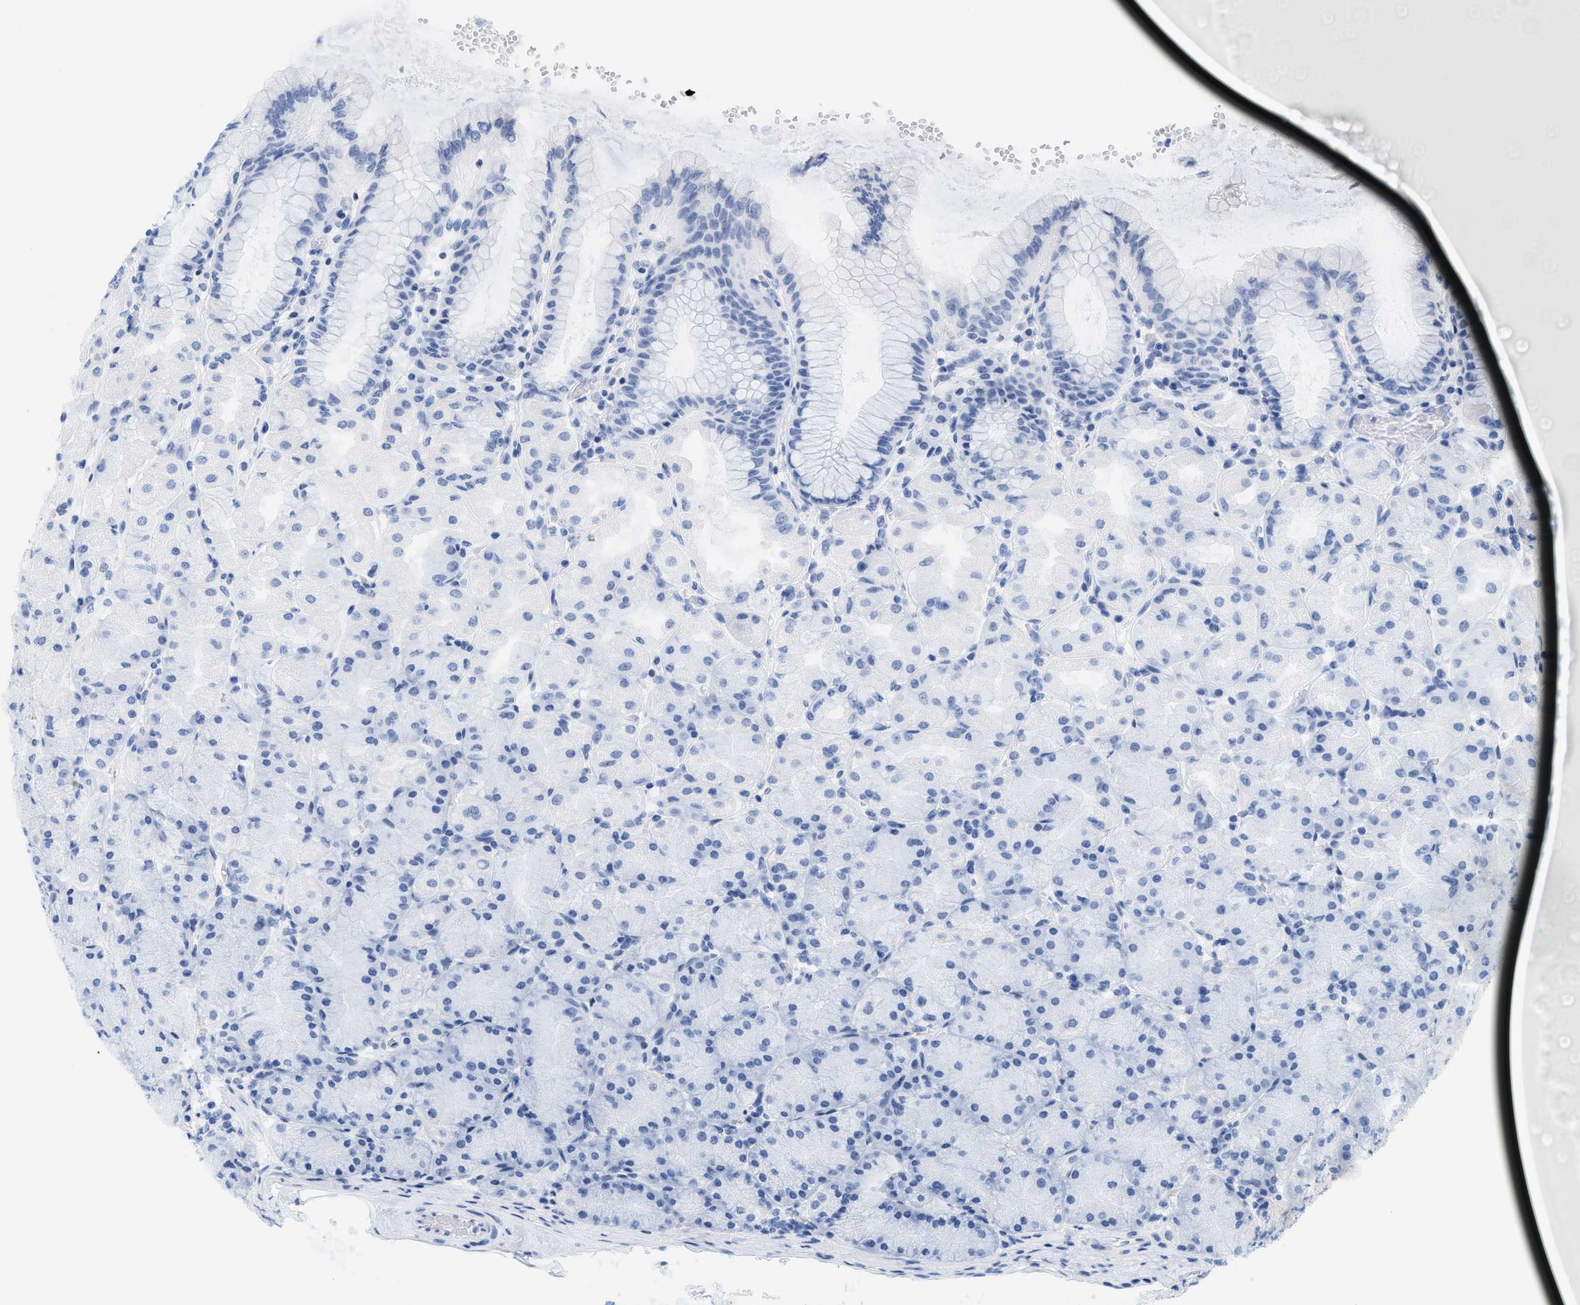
{"staining": {"intensity": "negative", "quantity": "none", "location": "none"}, "tissue": "stomach", "cell_type": "Glandular cells", "image_type": "normal", "snomed": [{"axis": "morphology", "description": "Normal tissue, NOS"}, {"axis": "topography", "description": "Stomach, upper"}], "caption": "Glandular cells are negative for brown protein staining in unremarkable stomach.", "gene": "GPRASP2", "patient": {"sex": "female", "age": 56}}